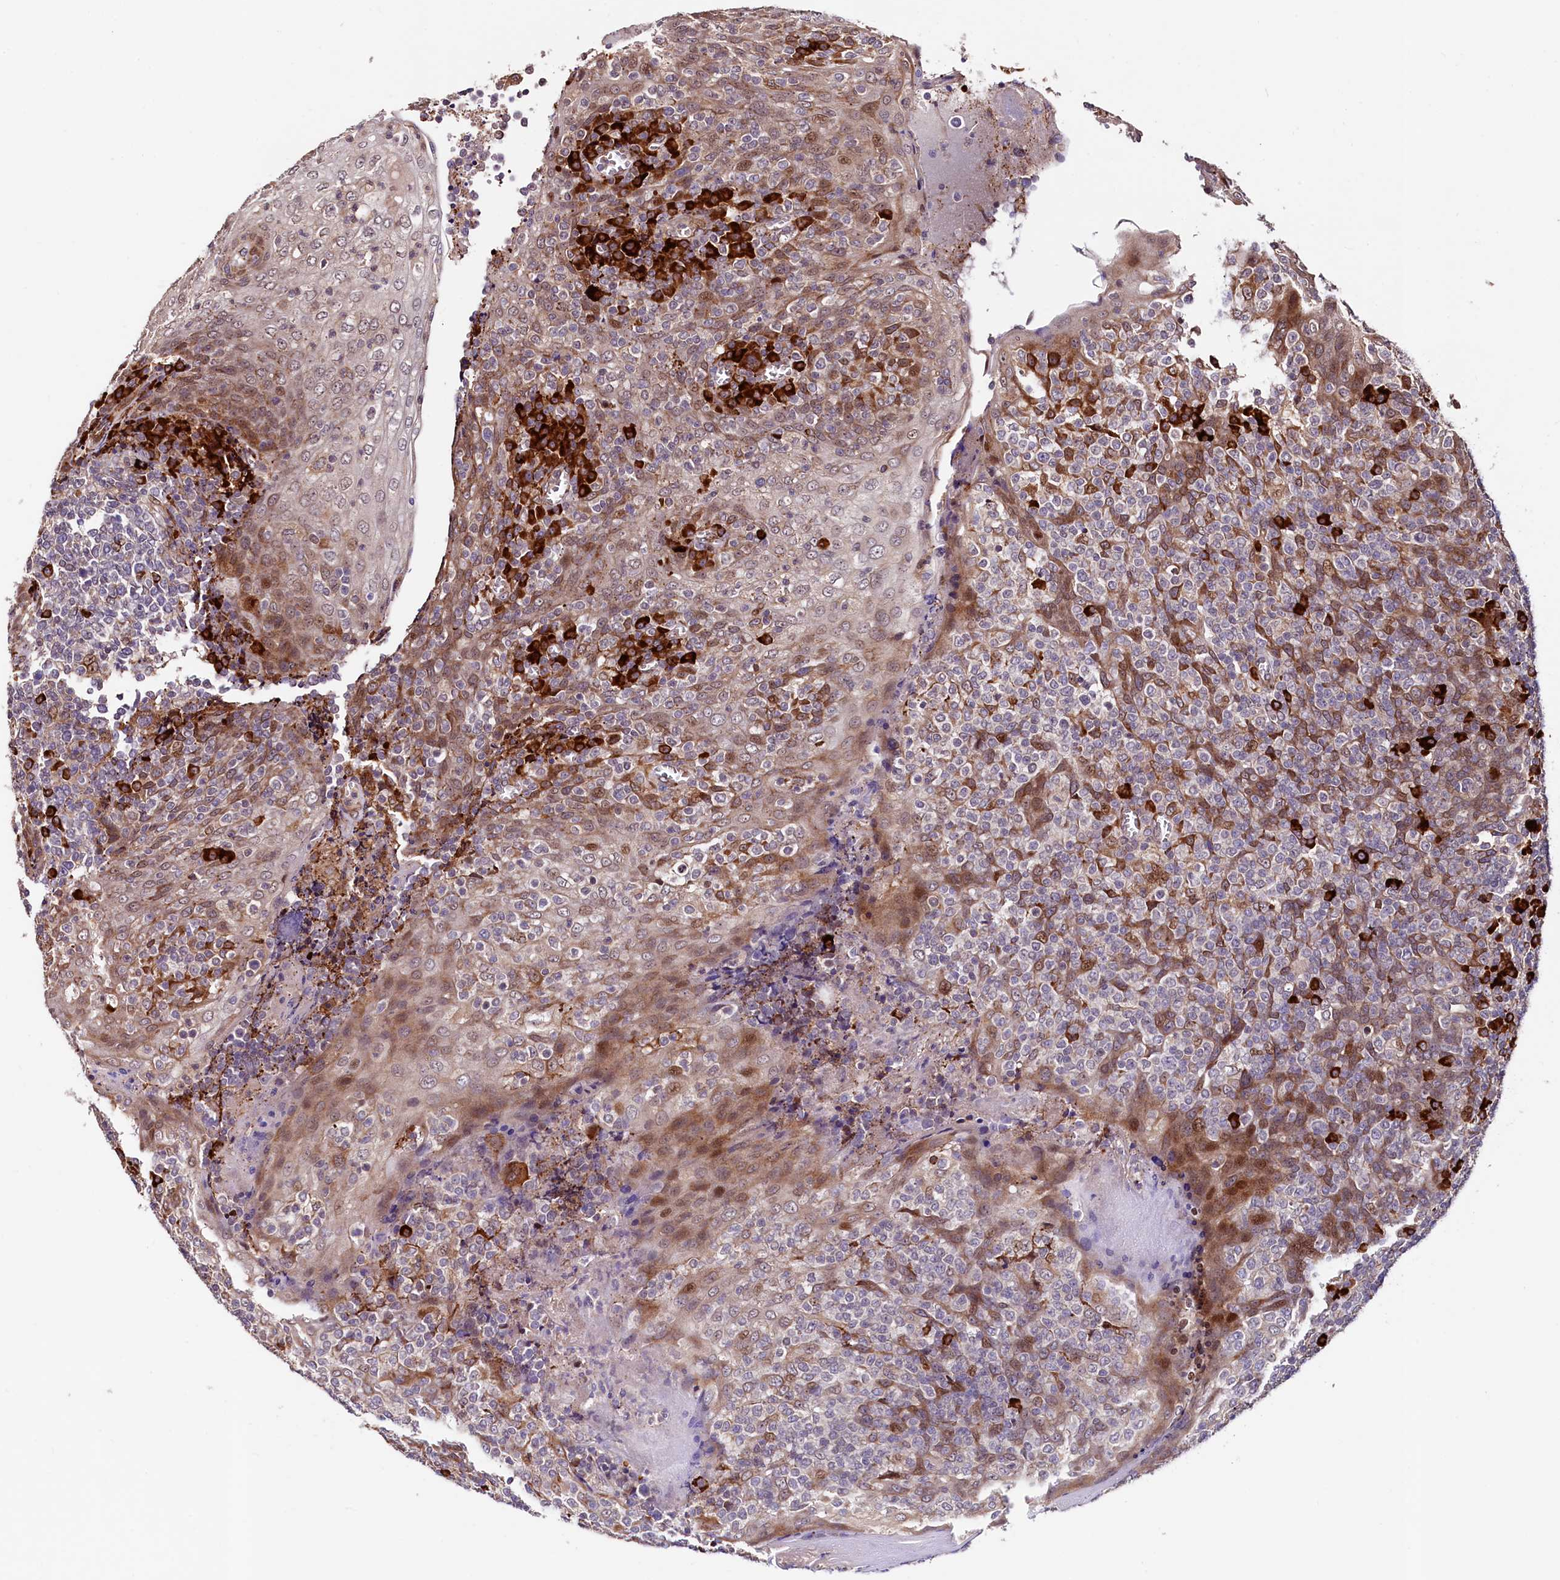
{"staining": {"intensity": "strong", "quantity": "<25%", "location": "cytoplasmic/membranous"}, "tissue": "tonsil", "cell_type": "Germinal center cells", "image_type": "normal", "snomed": [{"axis": "morphology", "description": "Normal tissue, NOS"}, {"axis": "topography", "description": "Tonsil"}], "caption": "Protein staining by IHC demonstrates strong cytoplasmic/membranous expression in about <25% of germinal center cells in unremarkable tonsil.", "gene": "C5orf15", "patient": {"sex": "female", "age": 19}}